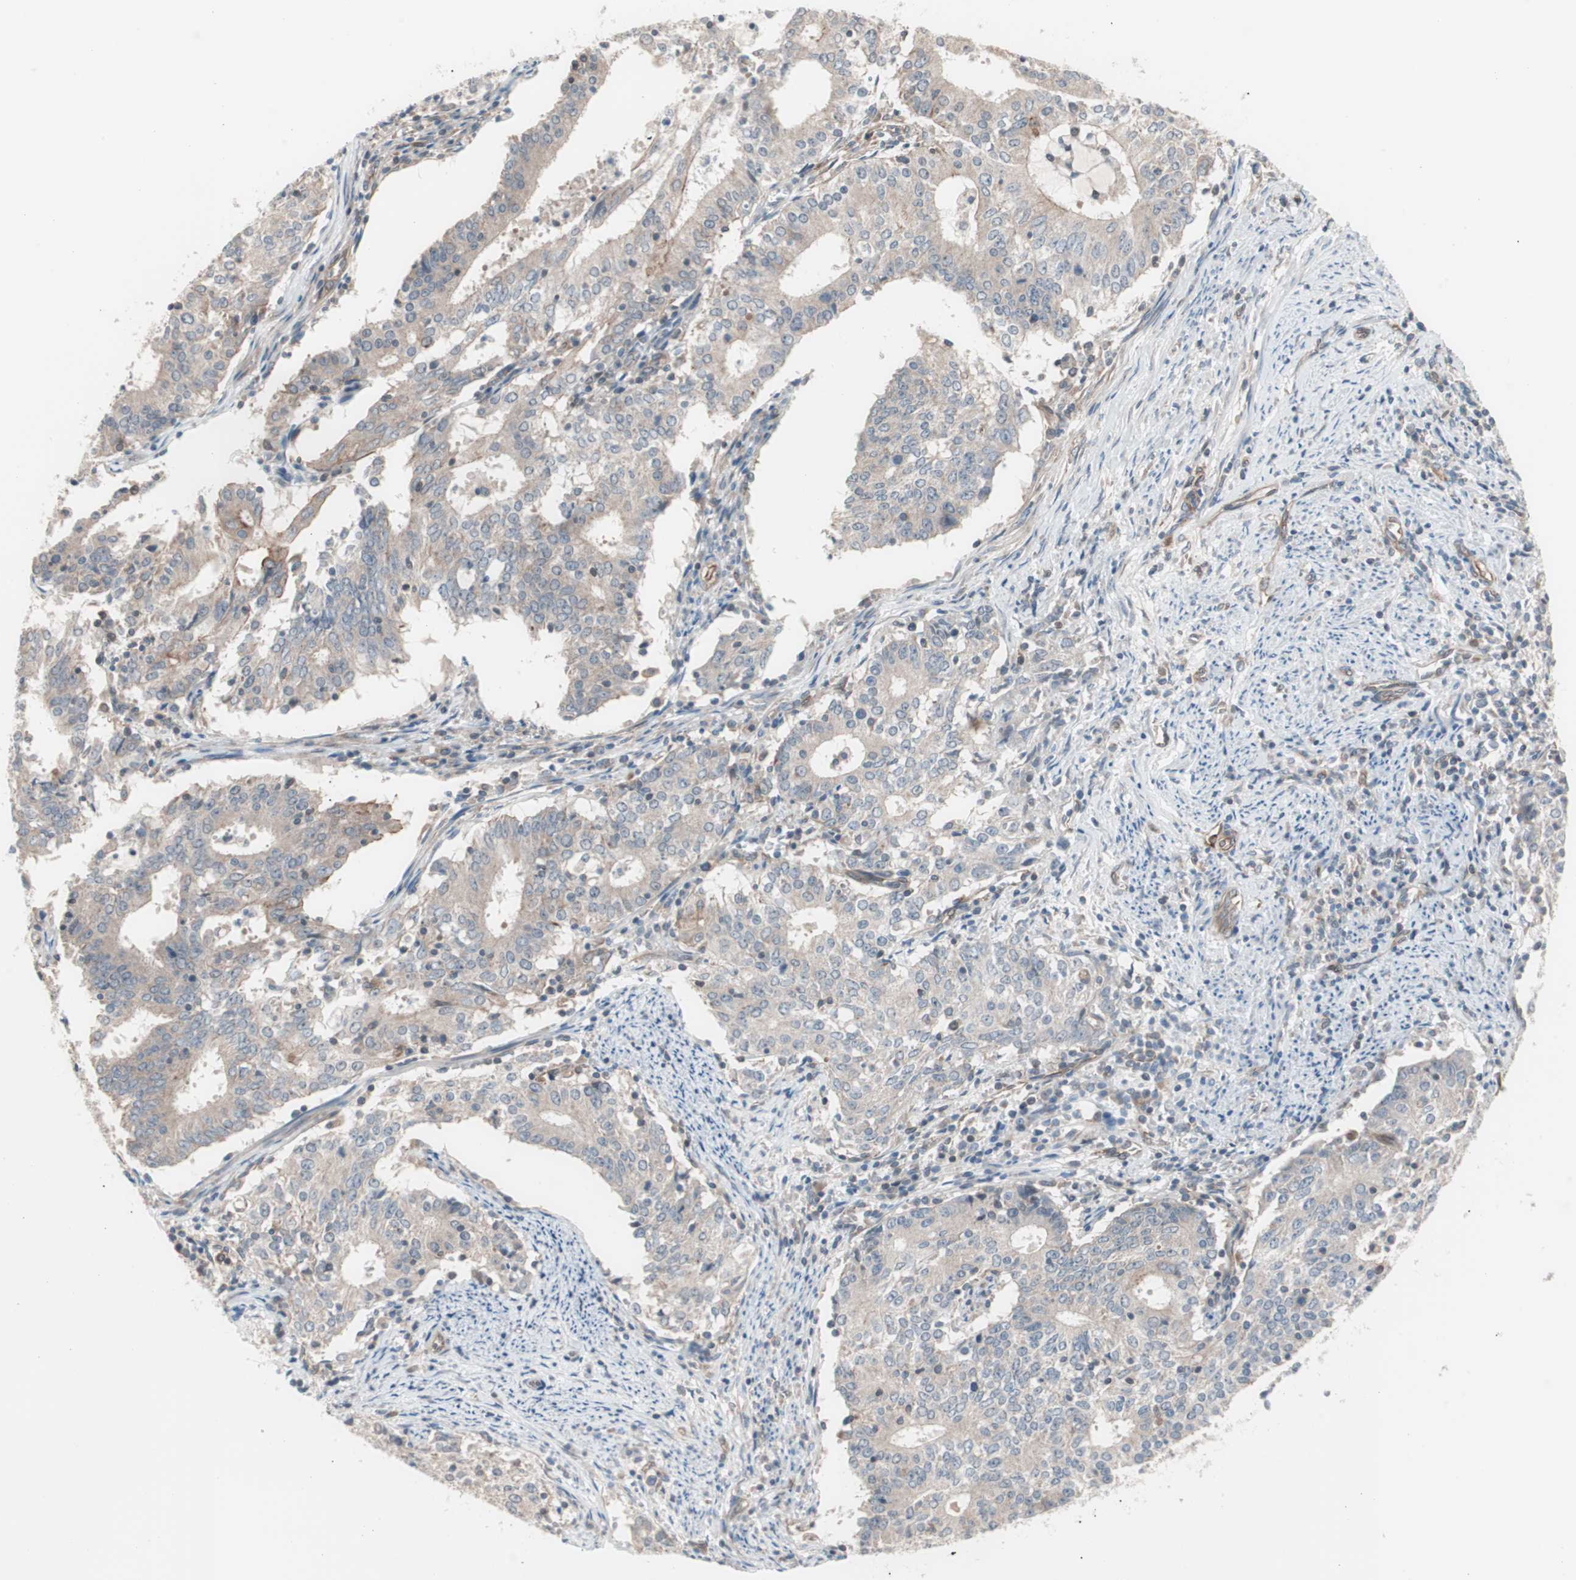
{"staining": {"intensity": "weak", "quantity": "<25%", "location": "cytoplasmic/membranous"}, "tissue": "cervical cancer", "cell_type": "Tumor cells", "image_type": "cancer", "snomed": [{"axis": "morphology", "description": "Adenocarcinoma, NOS"}, {"axis": "topography", "description": "Cervix"}], "caption": "Immunohistochemical staining of human cervical adenocarcinoma displays no significant positivity in tumor cells.", "gene": "SMG1", "patient": {"sex": "female", "age": 44}}